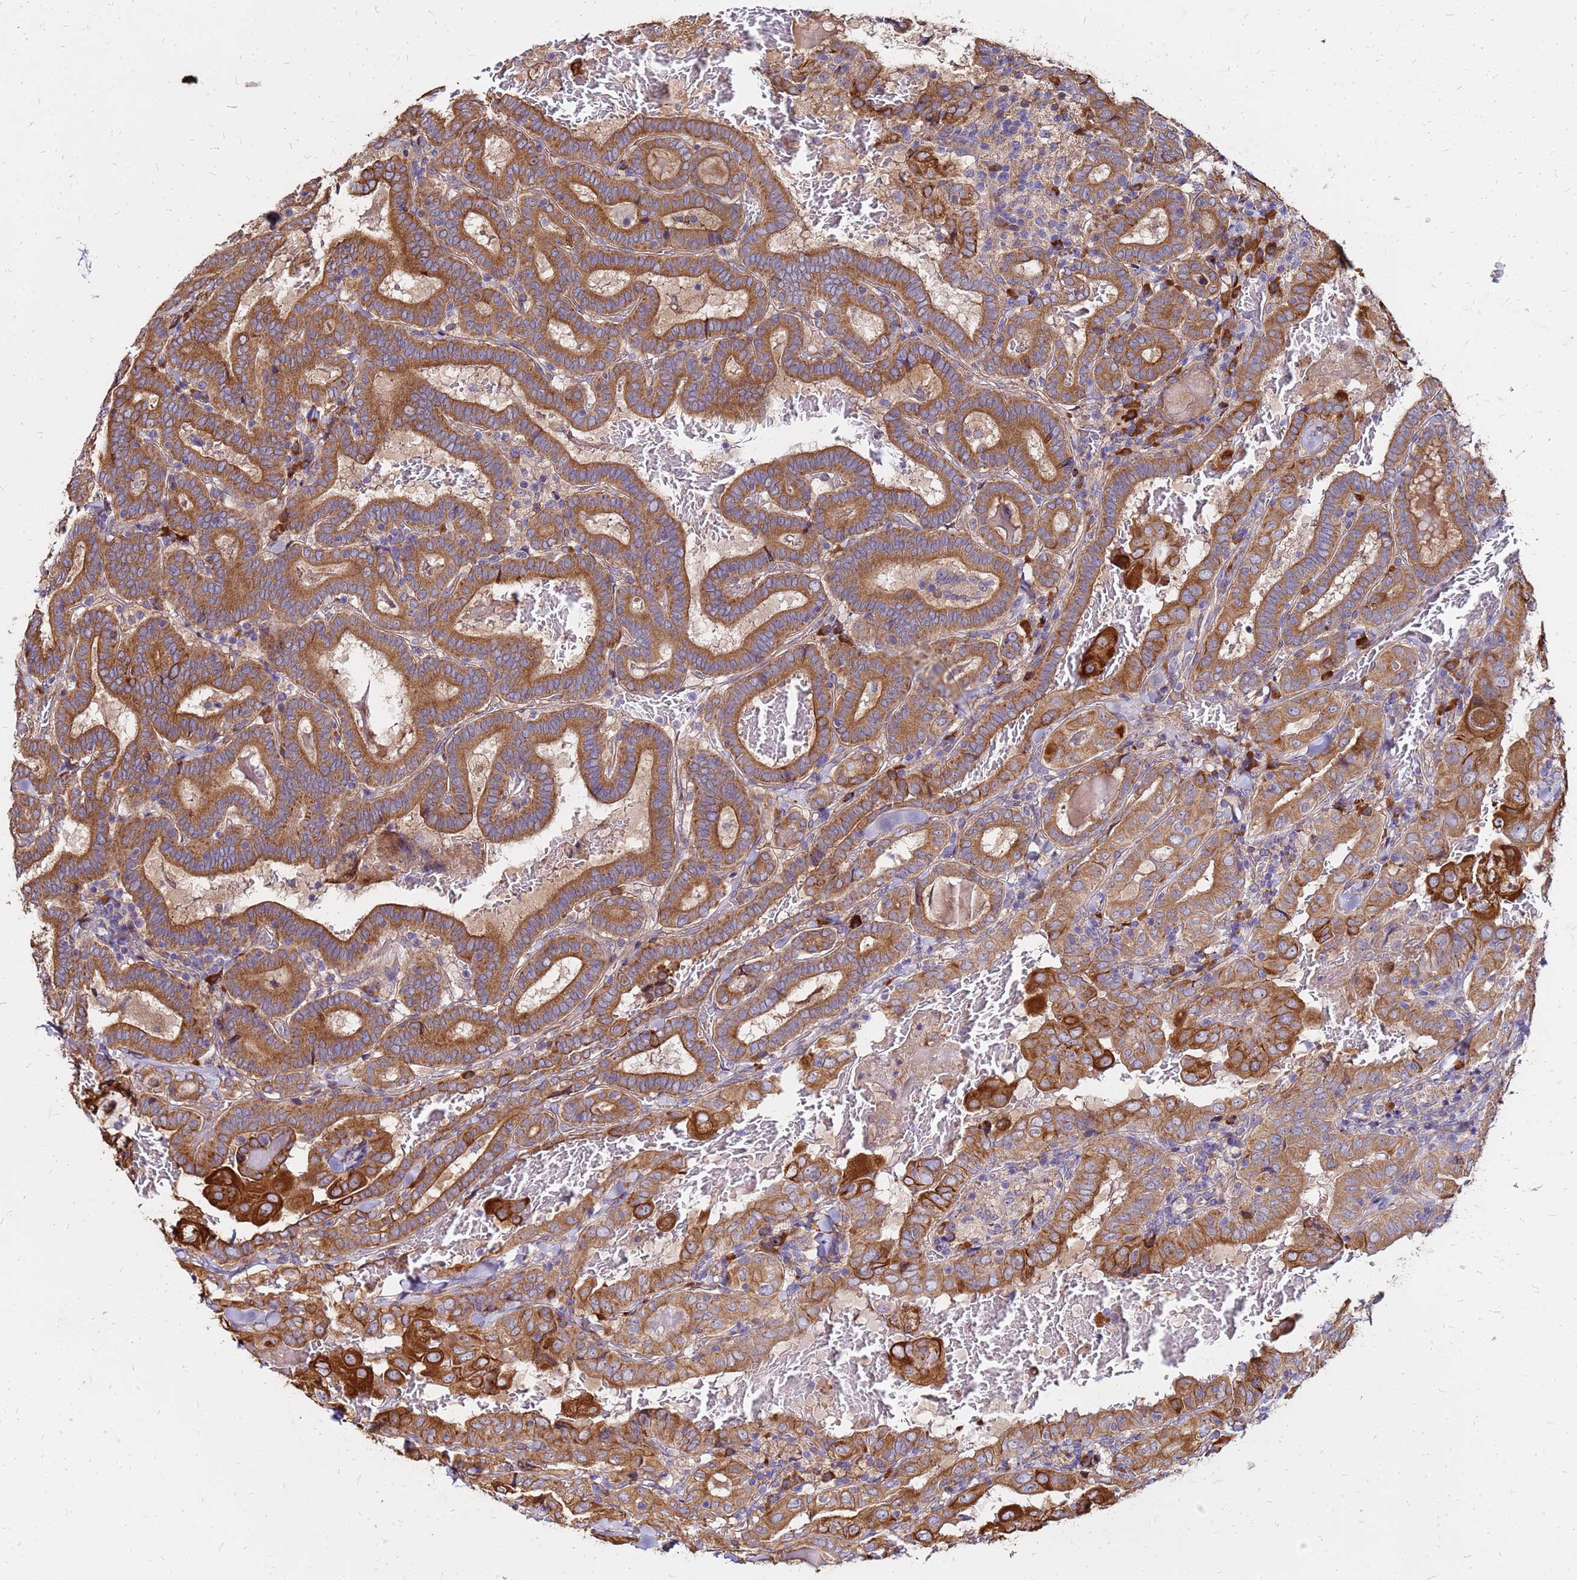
{"staining": {"intensity": "strong", "quantity": ">75%", "location": "cytoplasmic/membranous"}, "tissue": "thyroid cancer", "cell_type": "Tumor cells", "image_type": "cancer", "snomed": [{"axis": "morphology", "description": "Papillary adenocarcinoma, NOS"}, {"axis": "topography", "description": "Thyroid gland"}], "caption": "This image displays IHC staining of thyroid cancer, with high strong cytoplasmic/membranous positivity in approximately >75% of tumor cells.", "gene": "VMO1", "patient": {"sex": "female", "age": 72}}